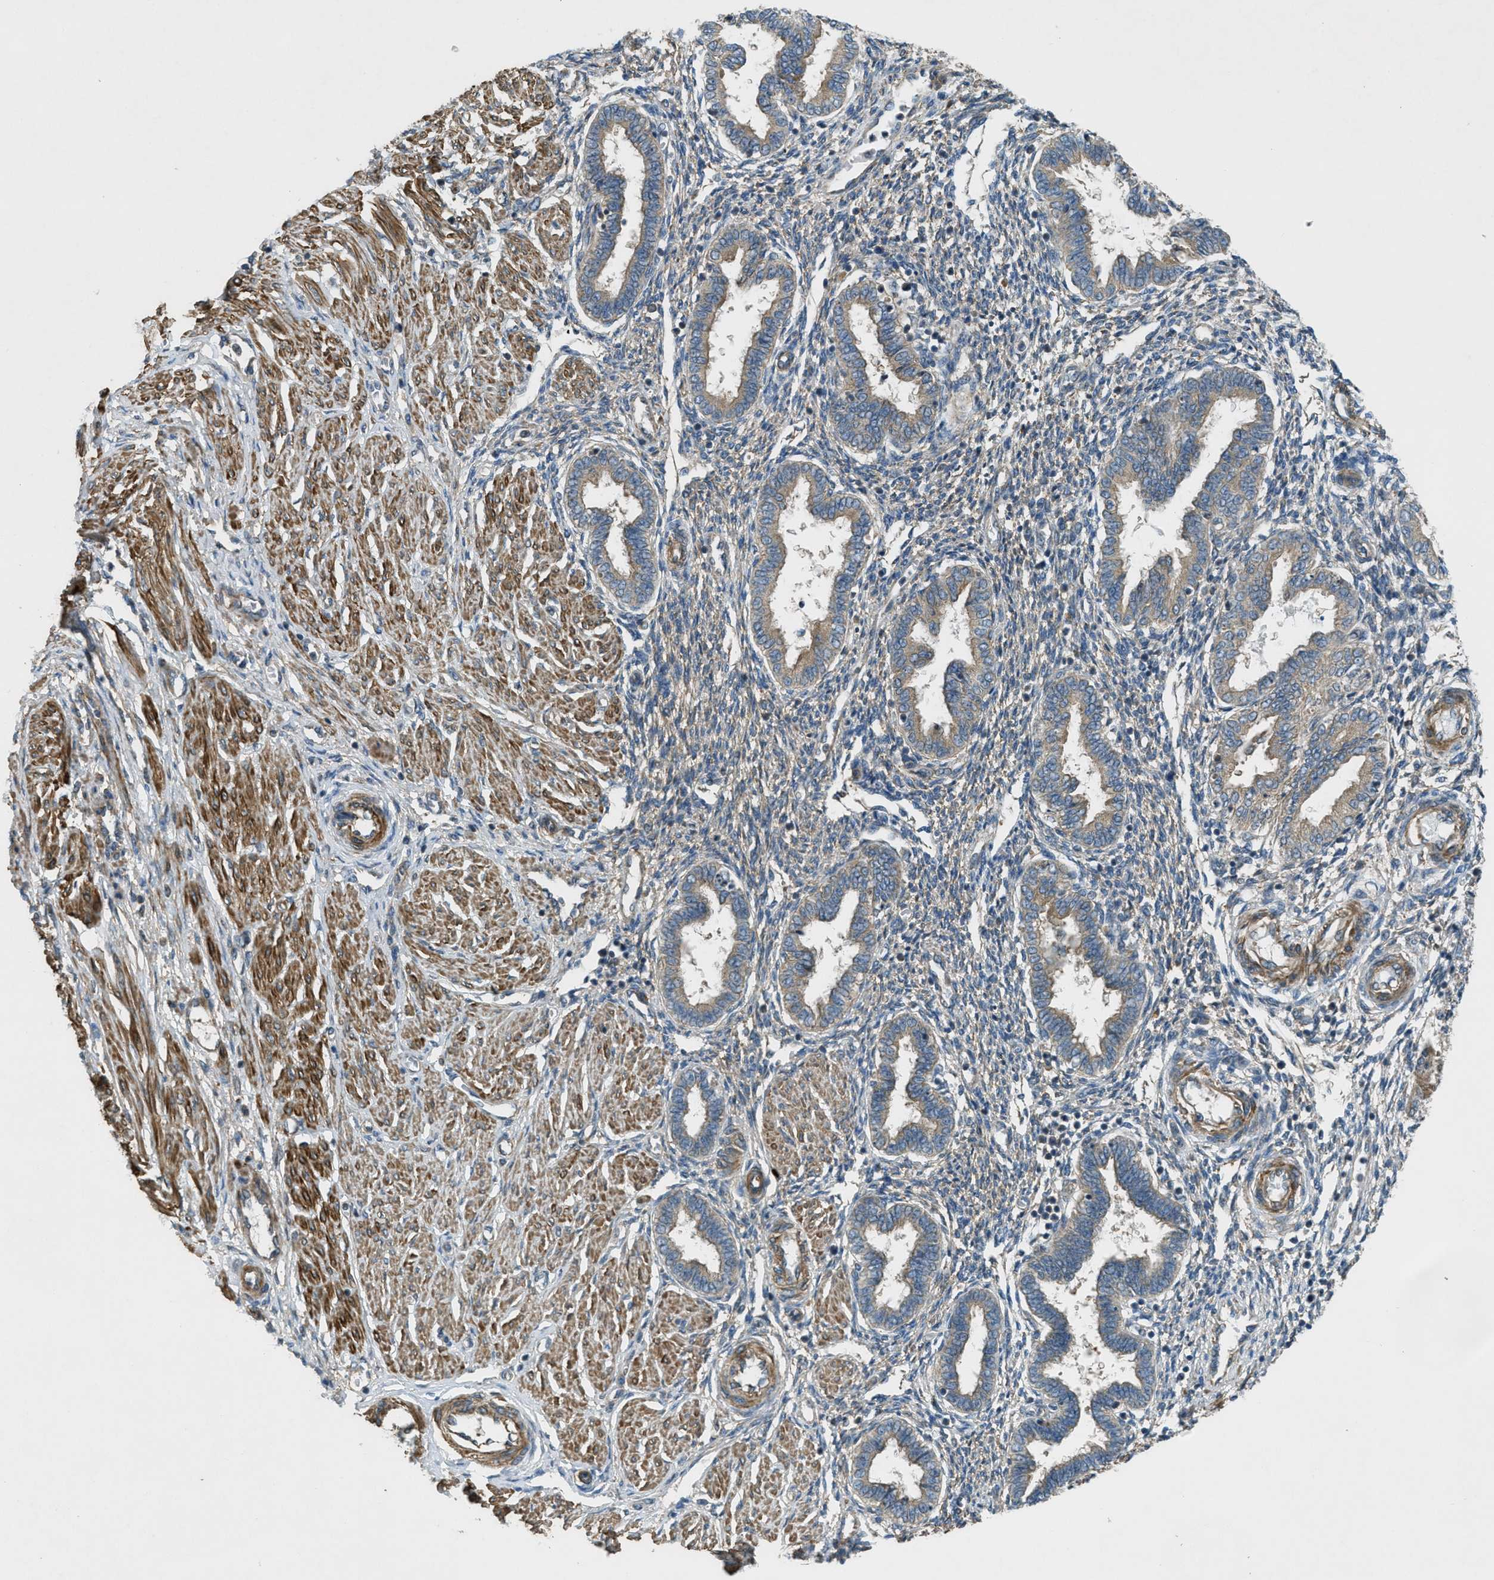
{"staining": {"intensity": "weak", "quantity": "<25%", "location": "cytoplasmic/membranous"}, "tissue": "endometrium", "cell_type": "Cells in endometrial stroma", "image_type": "normal", "snomed": [{"axis": "morphology", "description": "Normal tissue, NOS"}, {"axis": "topography", "description": "Endometrium"}], "caption": "Immunohistochemistry image of unremarkable endometrium: human endometrium stained with DAB demonstrates no significant protein staining in cells in endometrial stroma. The staining is performed using DAB brown chromogen with nuclei counter-stained in using hematoxylin.", "gene": "VEZT", "patient": {"sex": "female", "age": 33}}